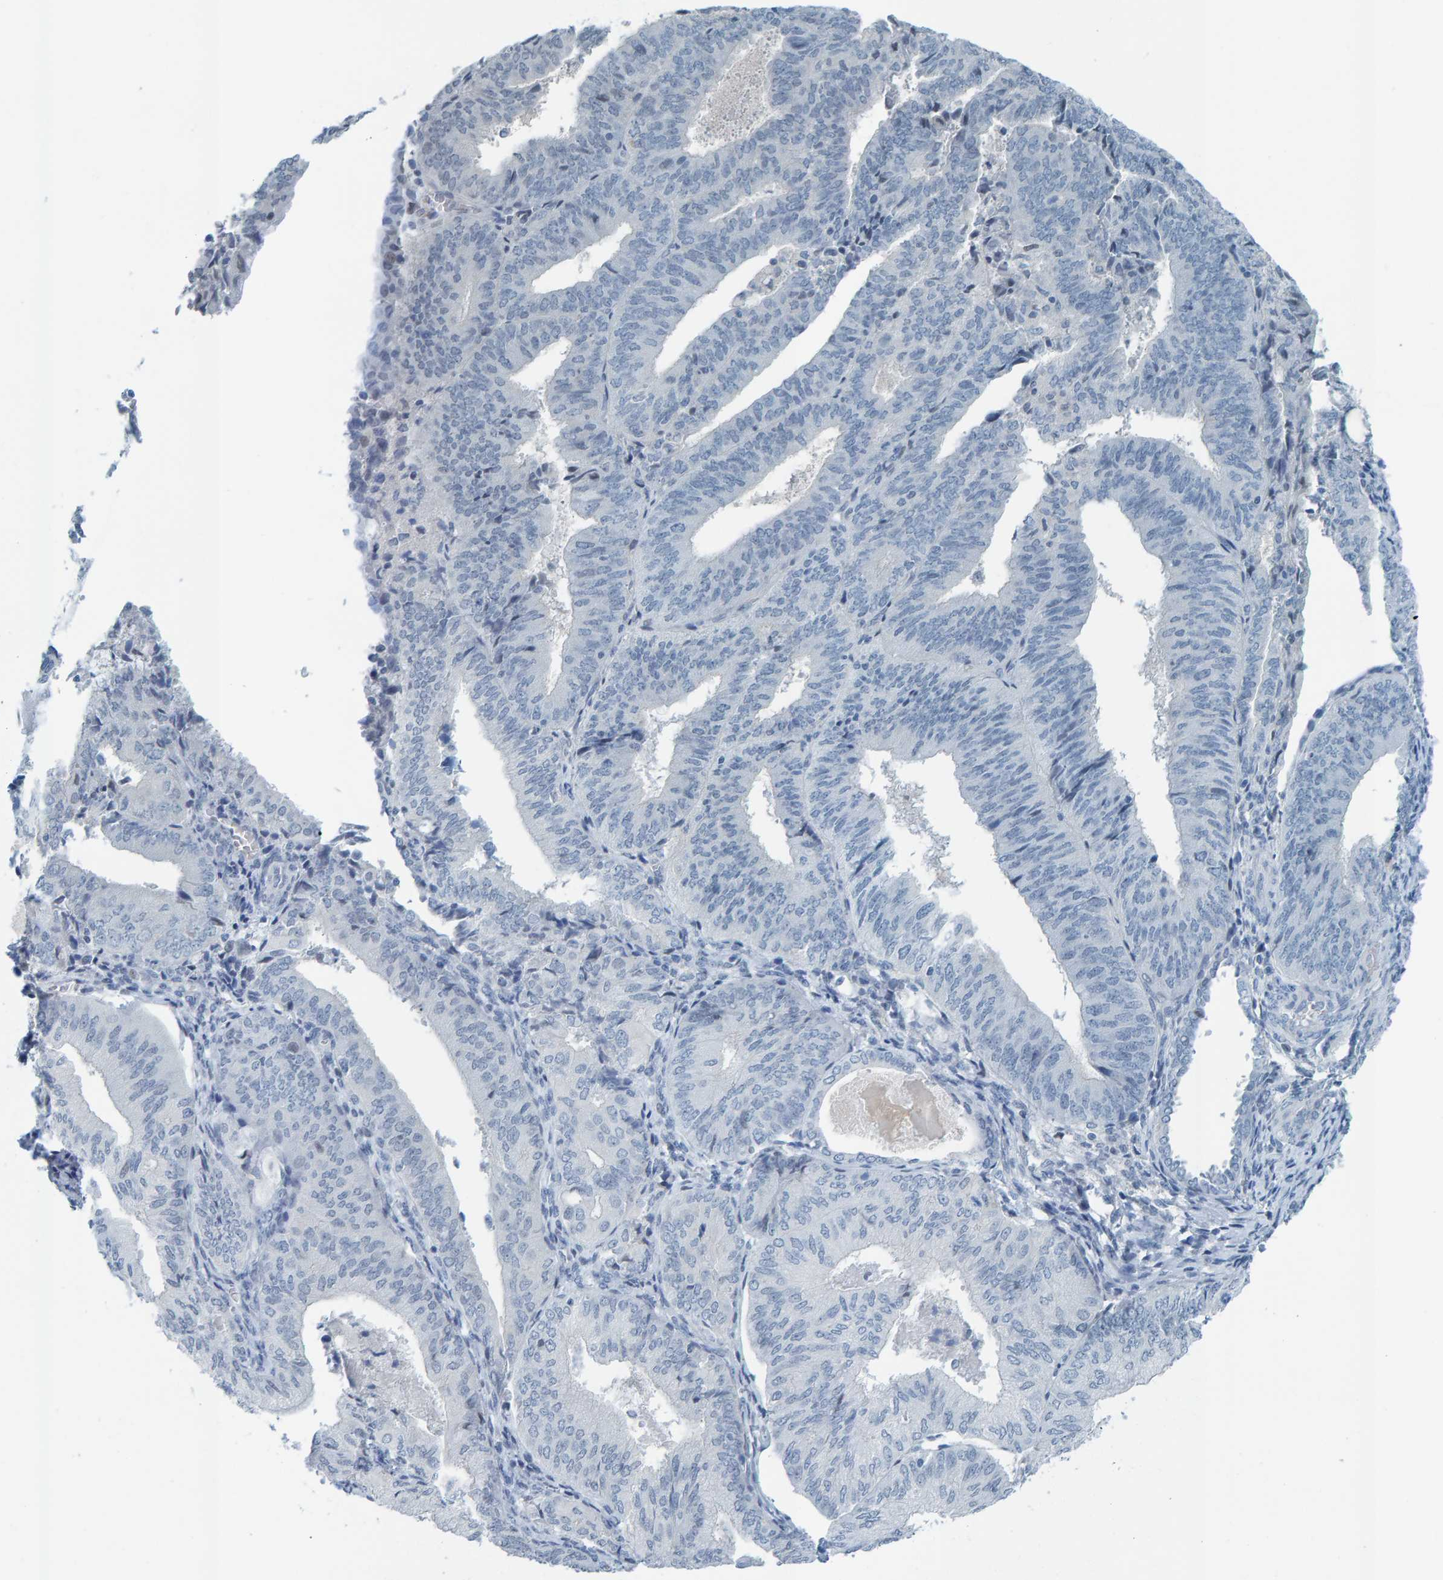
{"staining": {"intensity": "negative", "quantity": "none", "location": "none"}, "tissue": "endometrial cancer", "cell_type": "Tumor cells", "image_type": "cancer", "snomed": [{"axis": "morphology", "description": "Adenocarcinoma, NOS"}, {"axis": "topography", "description": "Endometrium"}], "caption": "High magnification brightfield microscopy of adenocarcinoma (endometrial) stained with DAB (brown) and counterstained with hematoxylin (blue): tumor cells show no significant expression.", "gene": "CNP", "patient": {"sex": "female", "age": 81}}